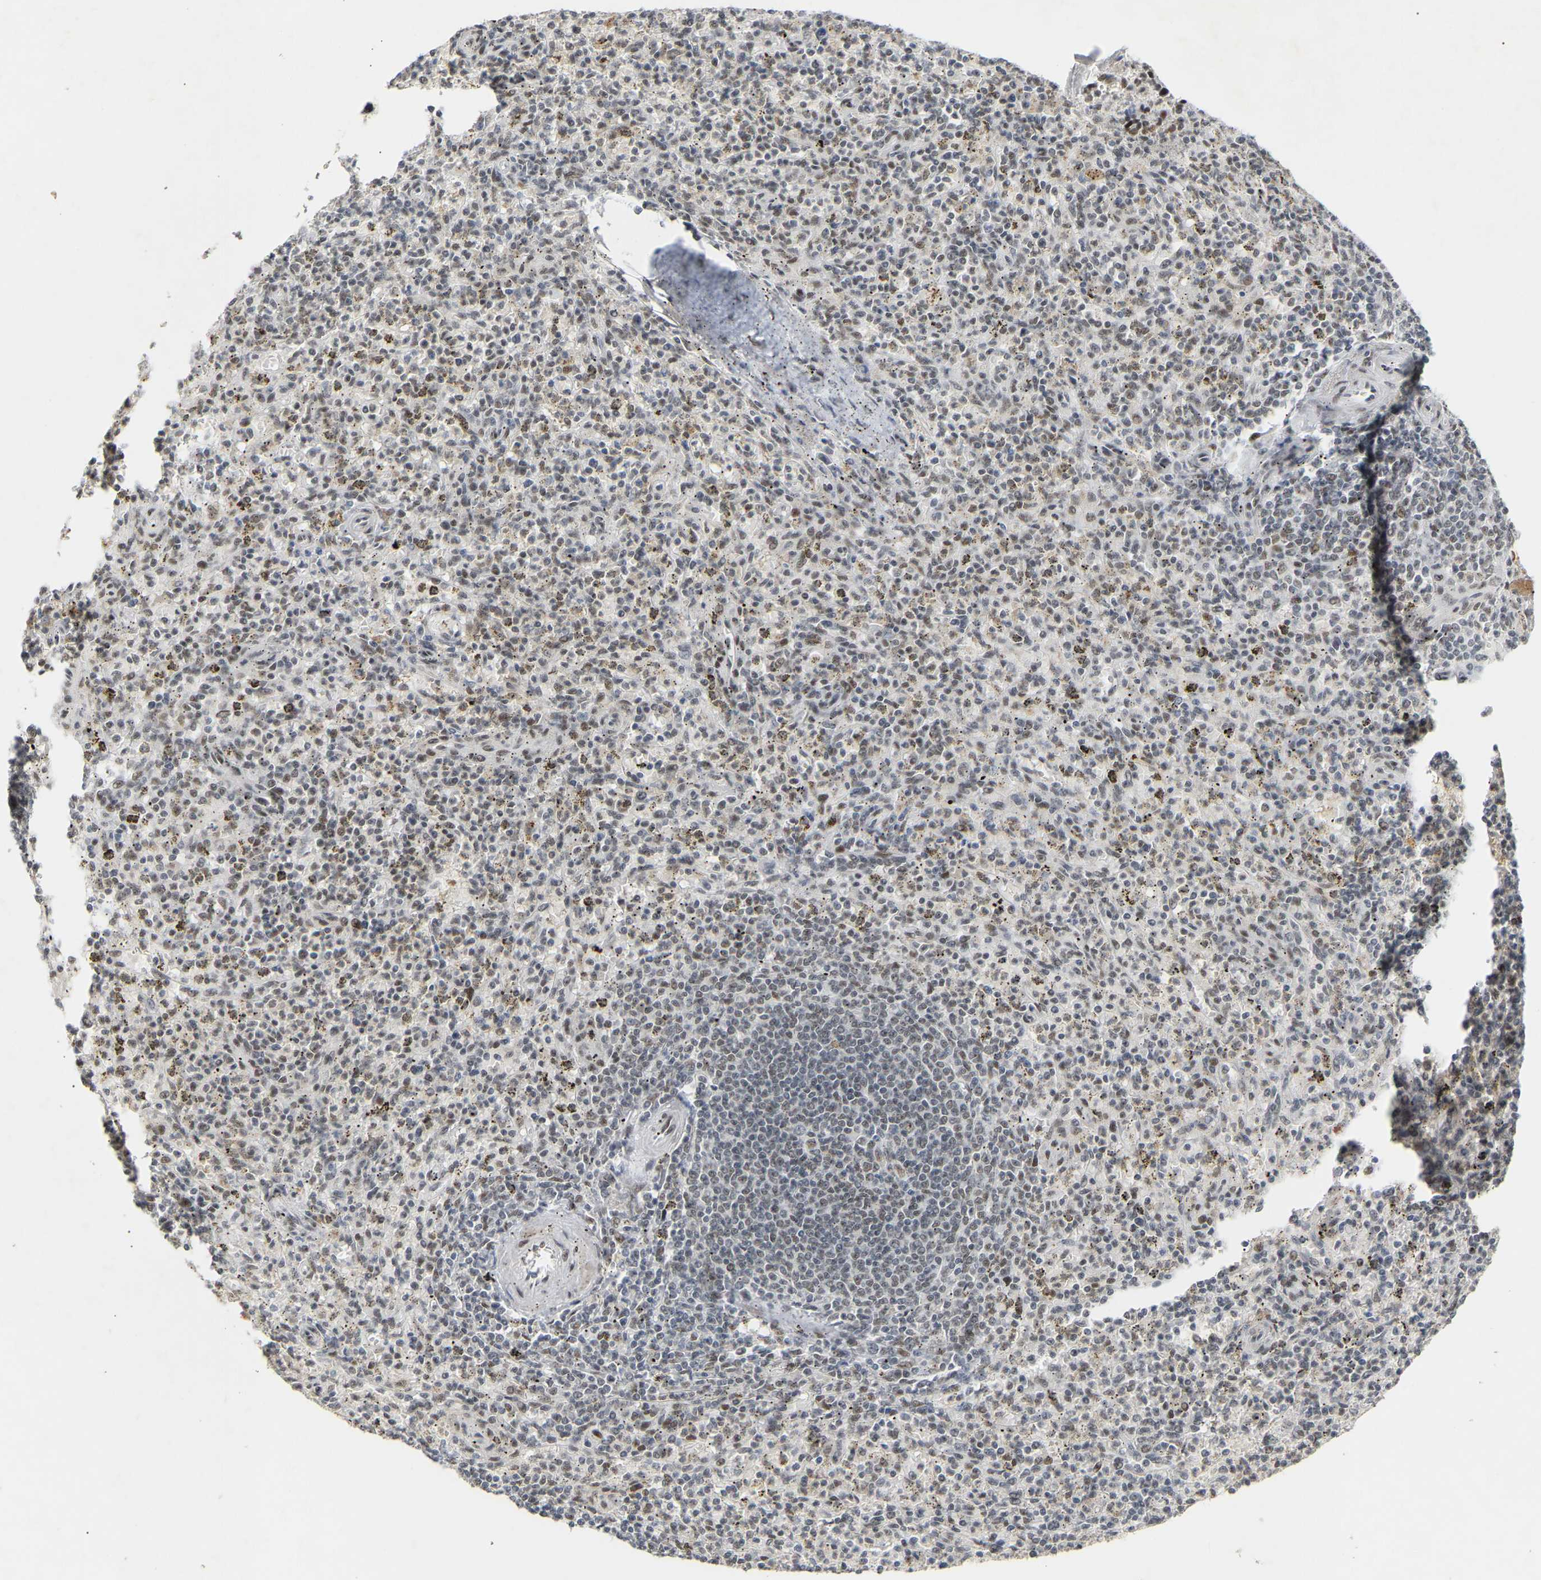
{"staining": {"intensity": "weak", "quantity": "25%-75%", "location": "nuclear"}, "tissue": "spleen", "cell_type": "Cells in red pulp", "image_type": "normal", "snomed": [{"axis": "morphology", "description": "Normal tissue, NOS"}, {"axis": "topography", "description": "Spleen"}], "caption": "A brown stain shows weak nuclear staining of a protein in cells in red pulp of benign spleen. Nuclei are stained in blue.", "gene": "NELFB", "patient": {"sex": "male", "age": 72}}